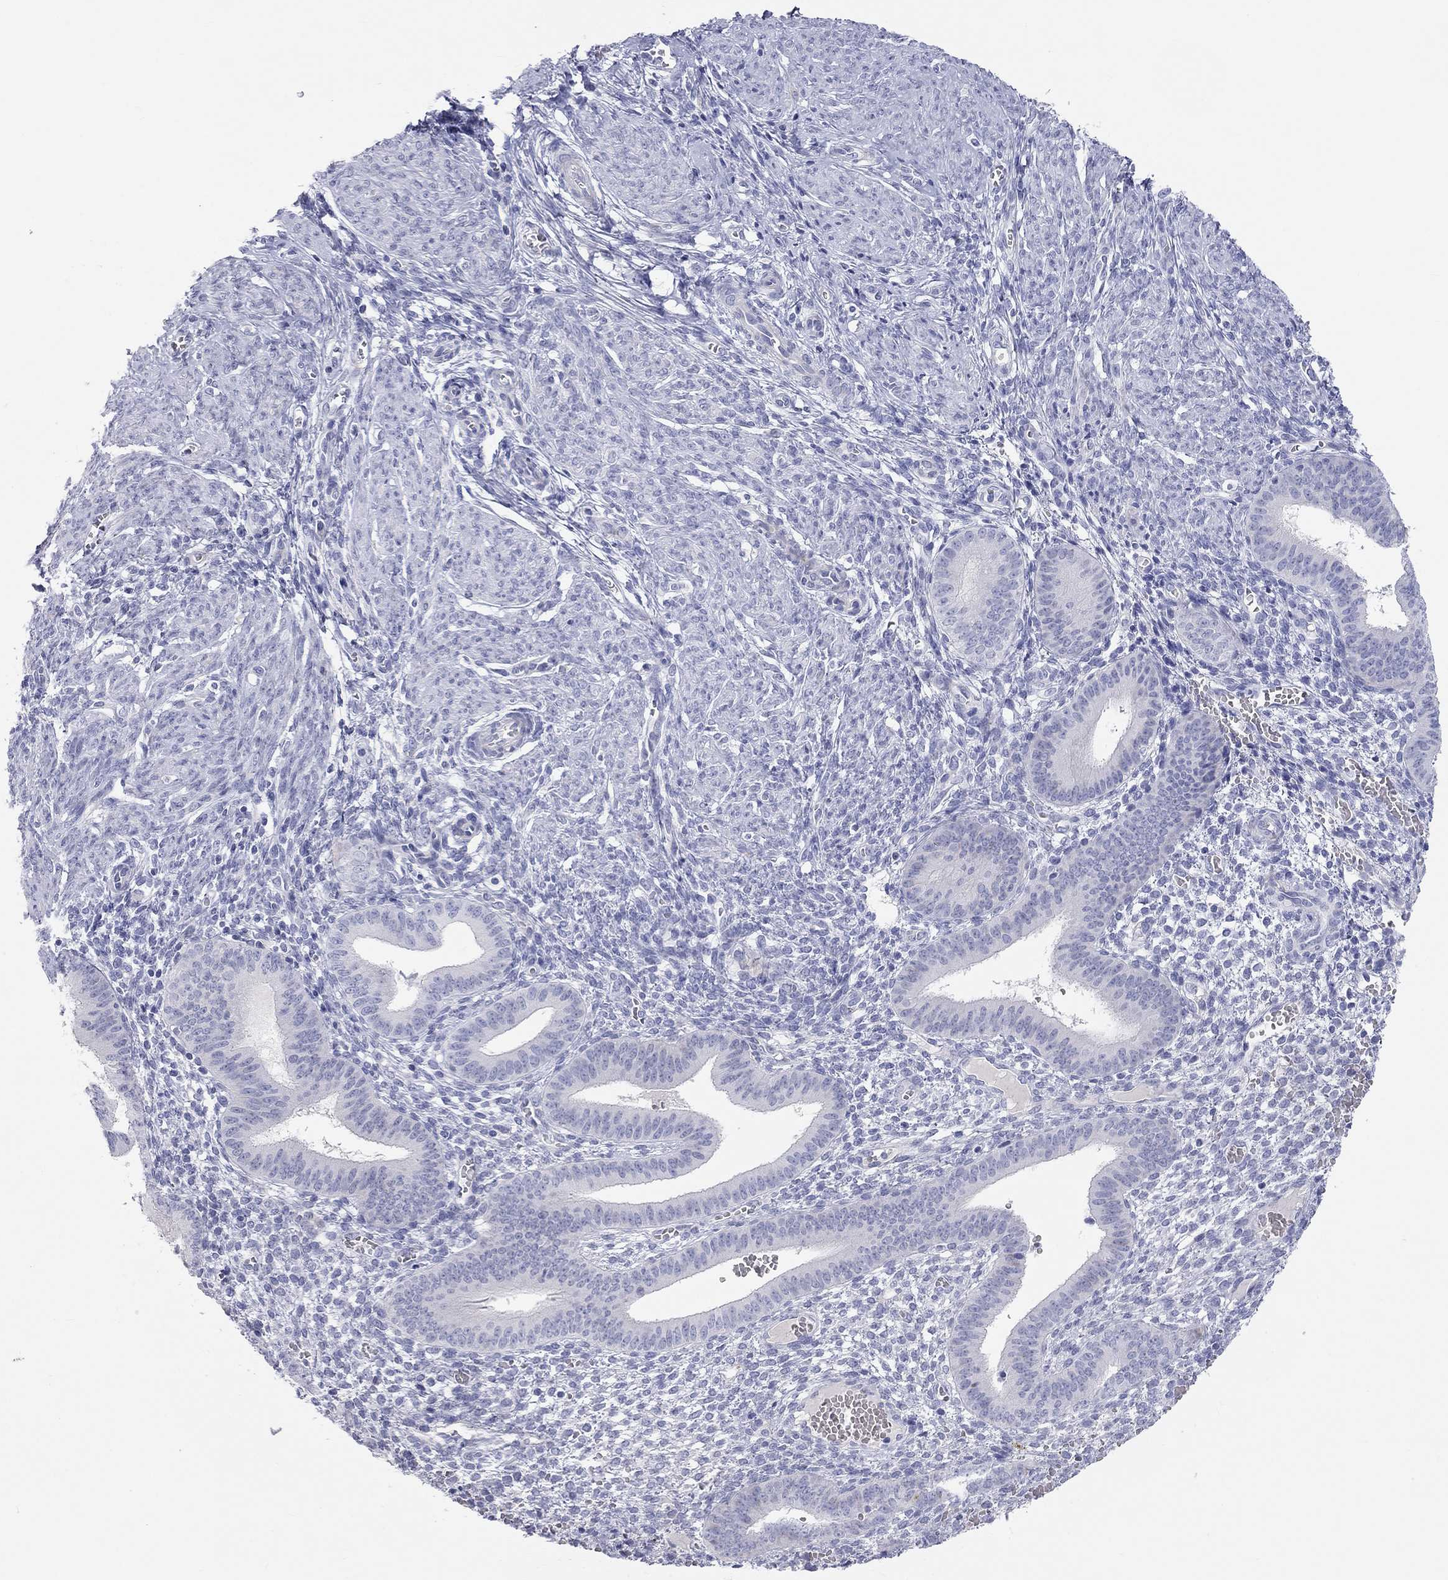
{"staining": {"intensity": "negative", "quantity": "none", "location": "none"}, "tissue": "endometrium", "cell_type": "Cells in endometrial stroma", "image_type": "normal", "snomed": [{"axis": "morphology", "description": "Normal tissue, NOS"}, {"axis": "topography", "description": "Endometrium"}], "caption": "This is an immunohistochemistry histopathology image of normal human endometrium. There is no expression in cells in endometrial stroma.", "gene": "PCDHGC5", "patient": {"sex": "female", "age": 42}}